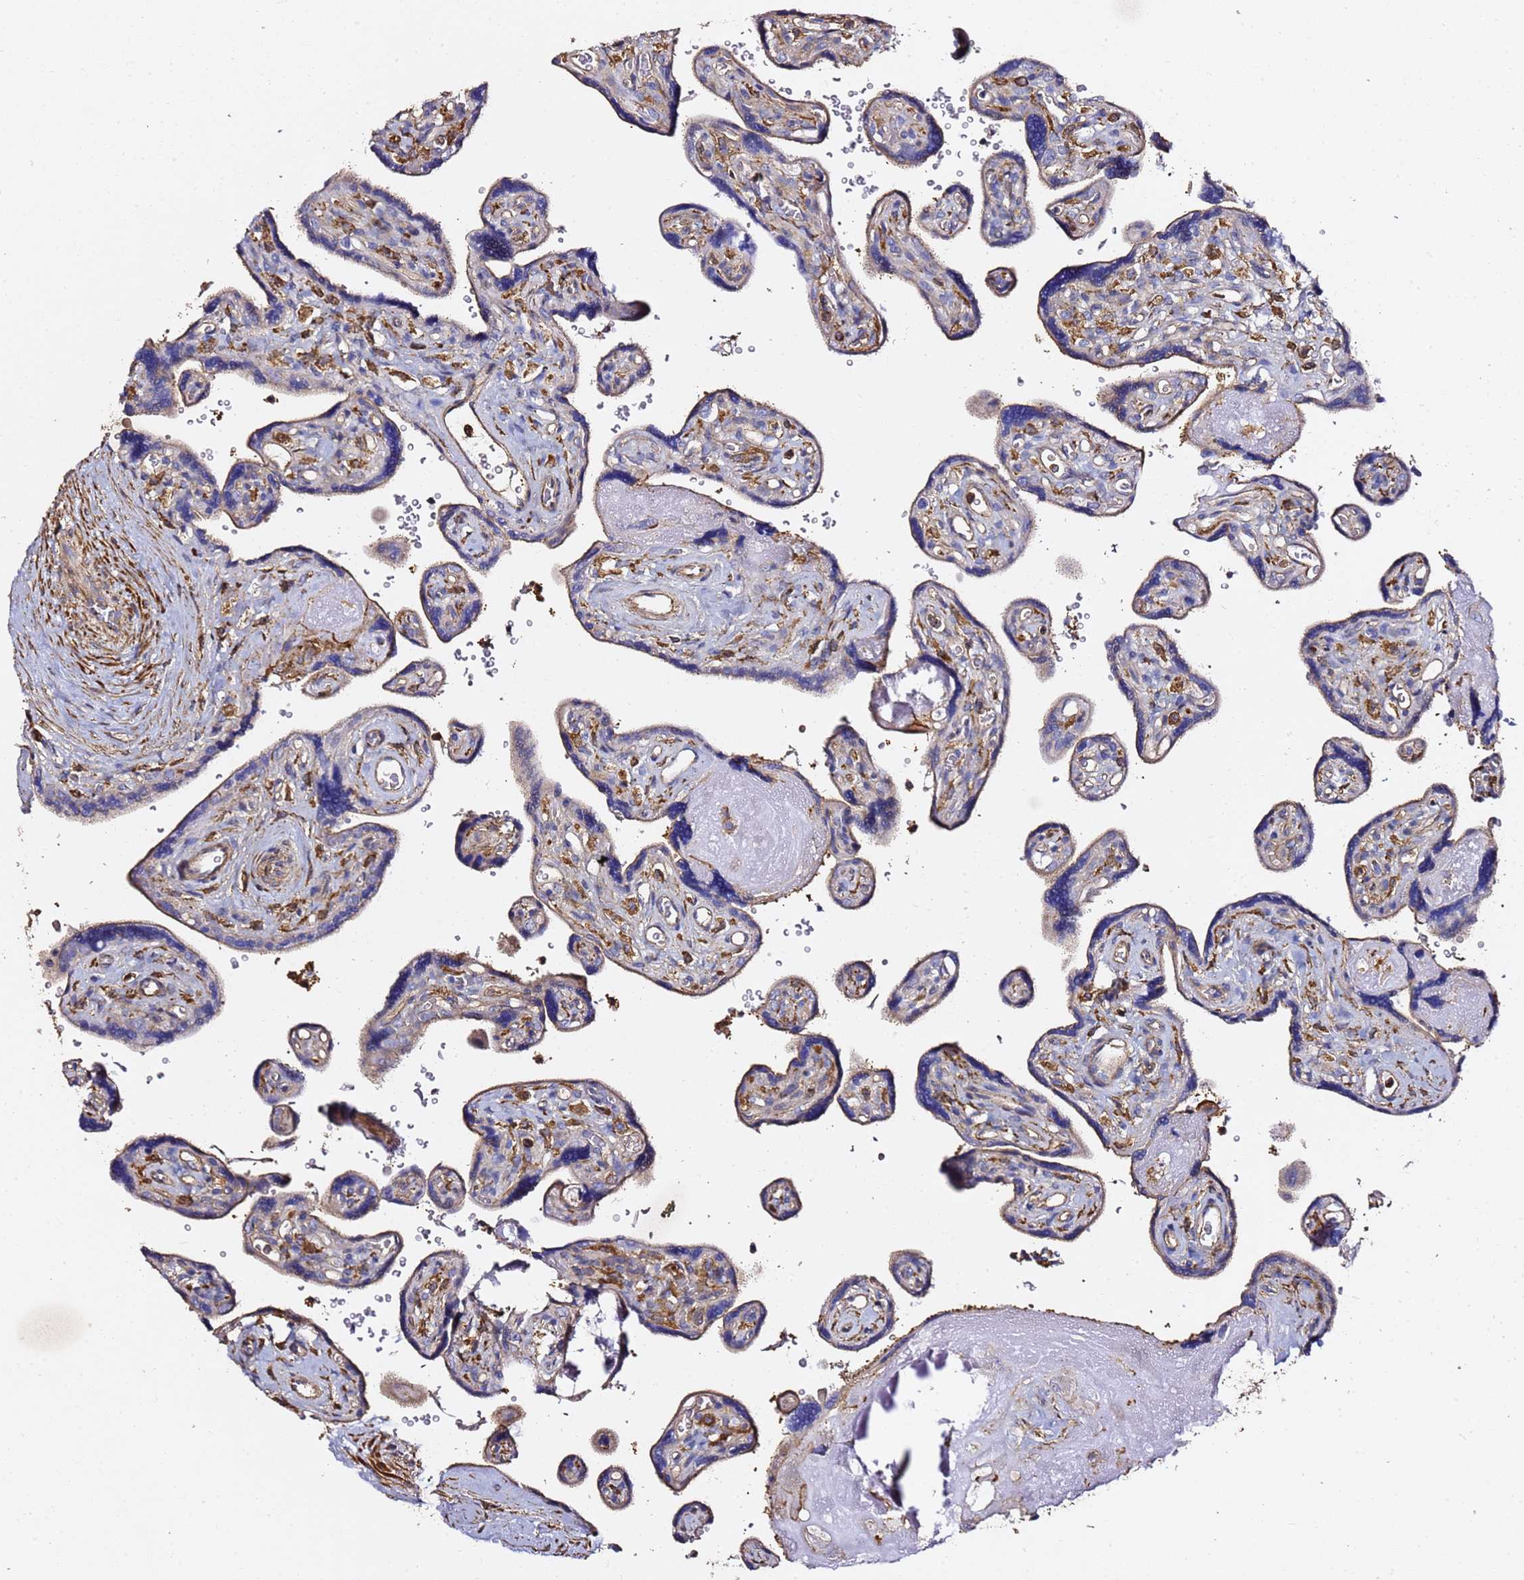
{"staining": {"intensity": "moderate", "quantity": "<25%", "location": "cytoplasmic/membranous"}, "tissue": "placenta", "cell_type": "Decidual cells", "image_type": "normal", "snomed": [{"axis": "morphology", "description": "Normal tissue, NOS"}, {"axis": "topography", "description": "Placenta"}], "caption": "Immunohistochemistry (IHC) (DAB) staining of unremarkable placenta demonstrates moderate cytoplasmic/membranous protein positivity in about <25% of decidual cells.", "gene": "ZFP36L2", "patient": {"sex": "female", "age": 39}}